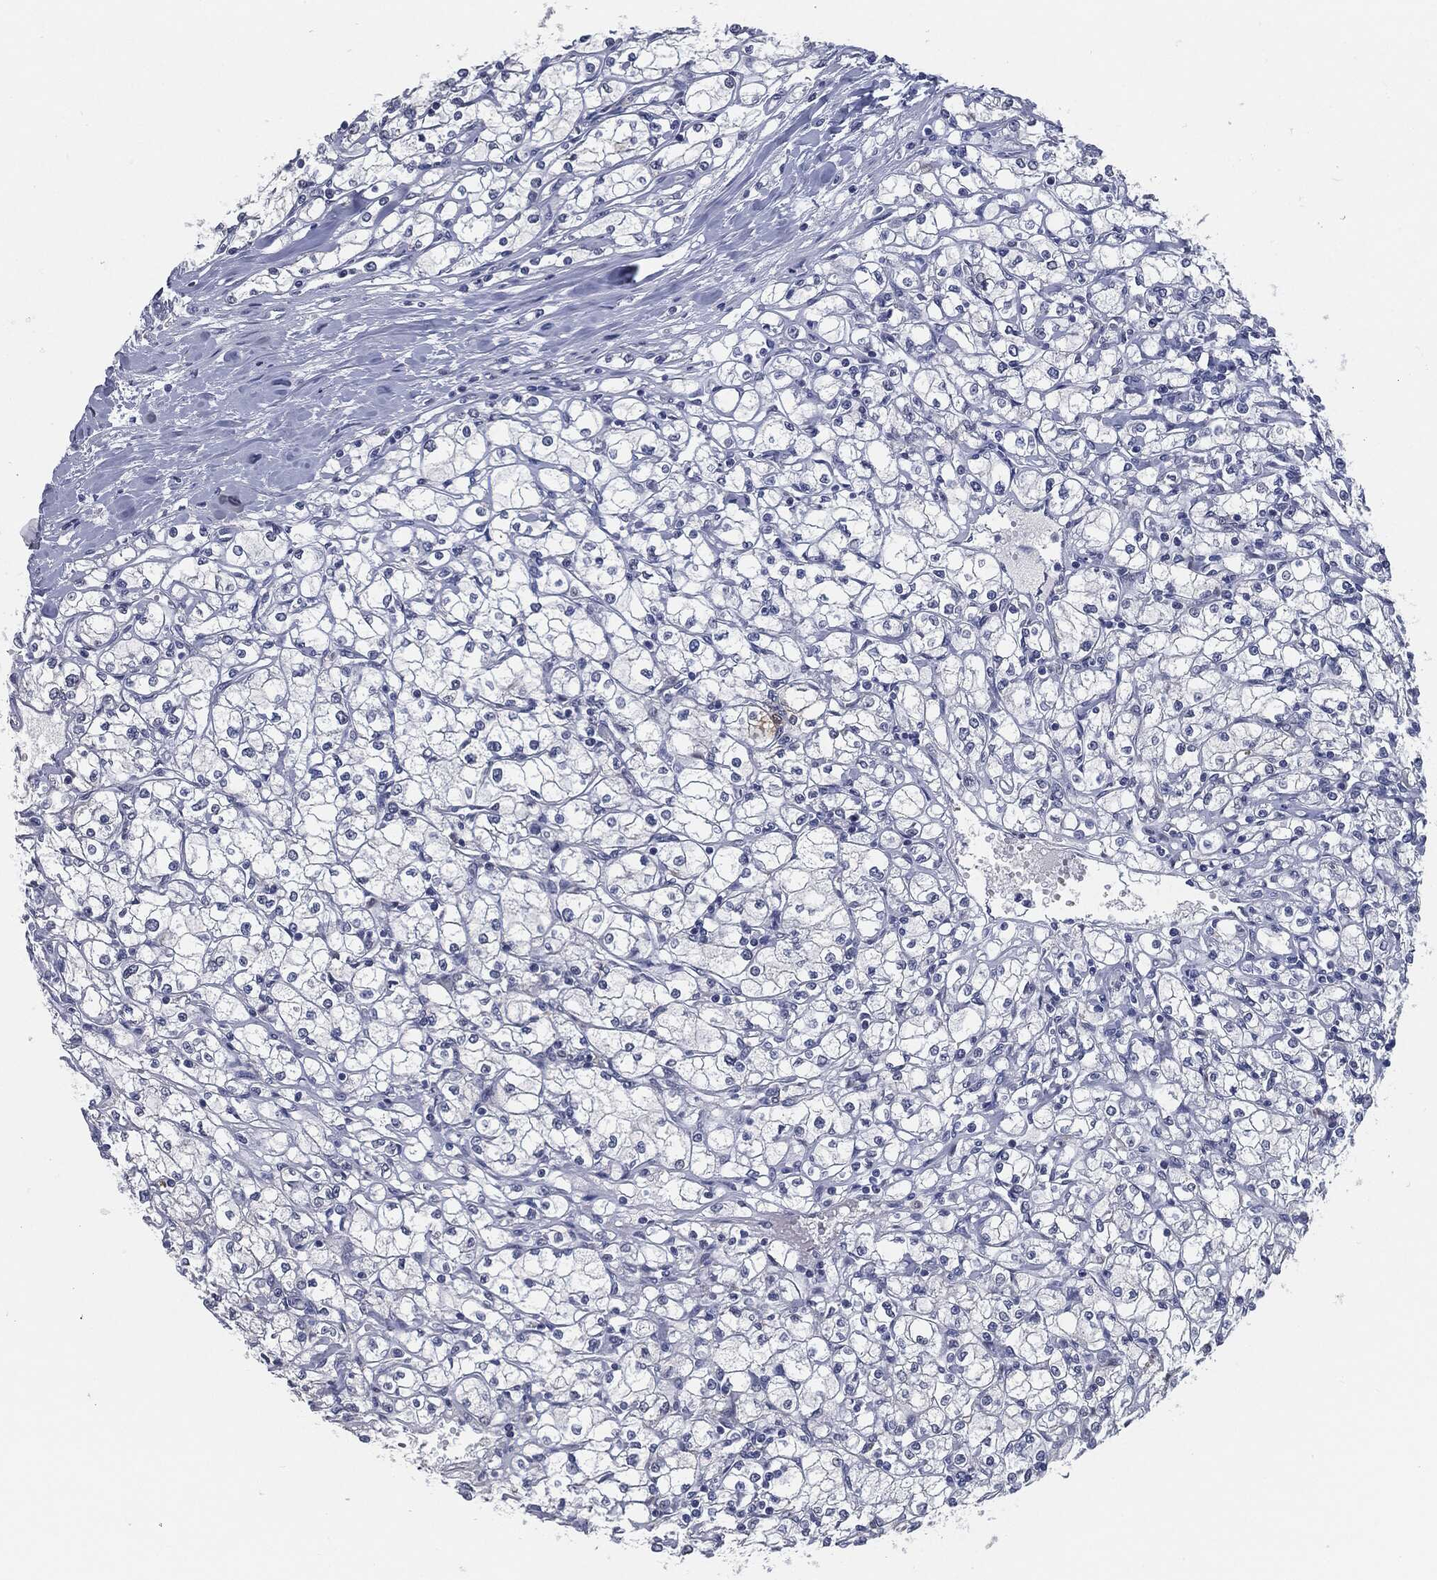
{"staining": {"intensity": "negative", "quantity": "none", "location": "none"}, "tissue": "renal cancer", "cell_type": "Tumor cells", "image_type": "cancer", "snomed": [{"axis": "morphology", "description": "Adenocarcinoma, NOS"}, {"axis": "topography", "description": "Kidney"}], "caption": "DAB (3,3'-diaminobenzidine) immunohistochemical staining of renal adenocarcinoma reveals no significant staining in tumor cells.", "gene": "PROM1", "patient": {"sex": "male", "age": 67}}